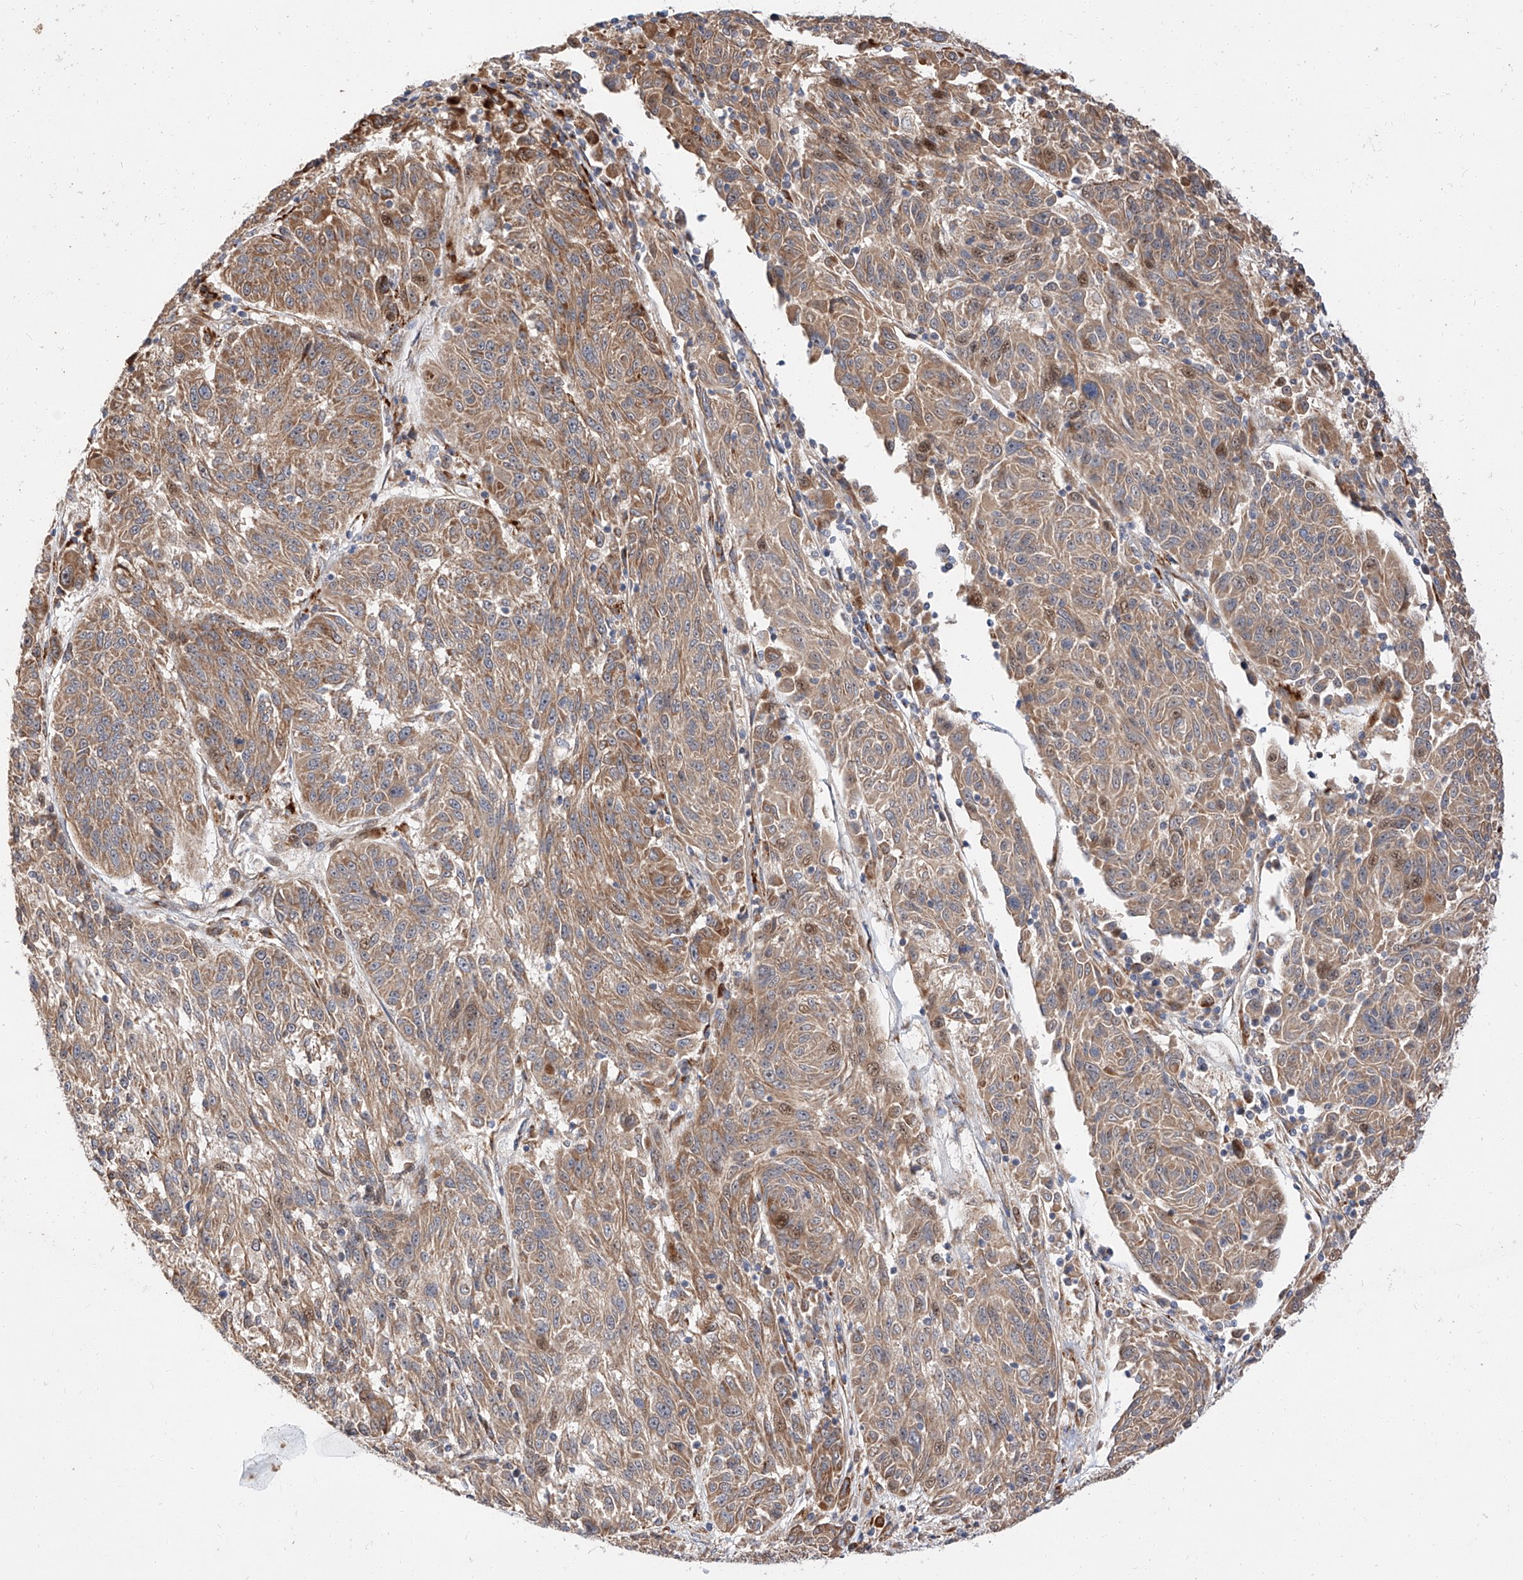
{"staining": {"intensity": "moderate", "quantity": "<25%", "location": "cytoplasmic/membranous,nuclear"}, "tissue": "melanoma", "cell_type": "Tumor cells", "image_type": "cancer", "snomed": [{"axis": "morphology", "description": "Malignant melanoma, NOS"}, {"axis": "topography", "description": "Skin"}], "caption": "This micrograph shows malignant melanoma stained with IHC to label a protein in brown. The cytoplasmic/membranous and nuclear of tumor cells show moderate positivity for the protein. Nuclei are counter-stained blue.", "gene": "DIRAS3", "patient": {"sex": "male", "age": 53}}